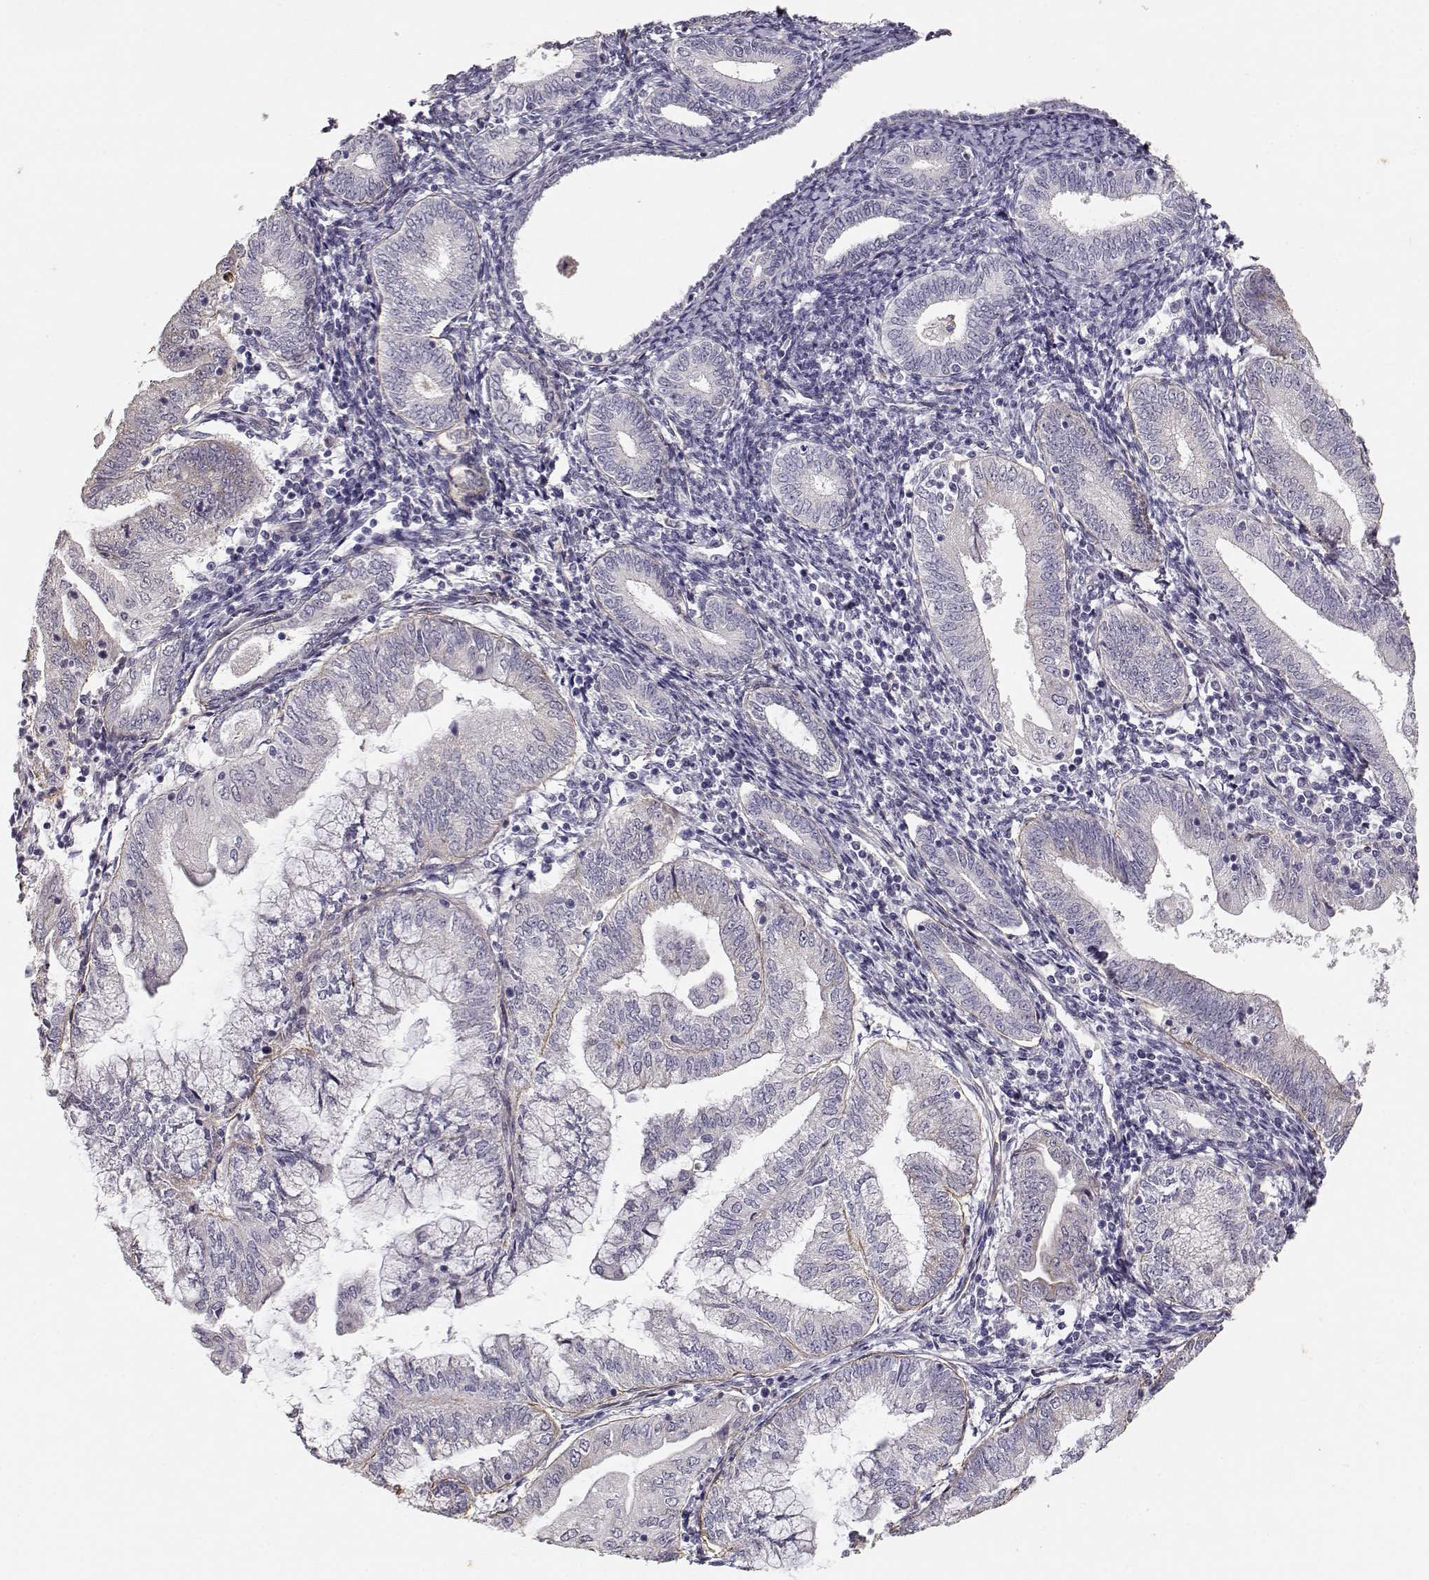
{"staining": {"intensity": "negative", "quantity": "none", "location": "none"}, "tissue": "endometrial cancer", "cell_type": "Tumor cells", "image_type": "cancer", "snomed": [{"axis": "morphology", "description": "Adenocarcinoma, NOS"}, {"axis": "topography", "description": "Endometrium"}], "caption": "Immunohistochemical staining of adenocarcinoma (endometrial) displays no significant positivity in tumor cells. (Immunohistochemistry, brightfield microscopy, high magnification).", "gene": "LAMA5", "patient": {"sex": "female", "age": 55}}